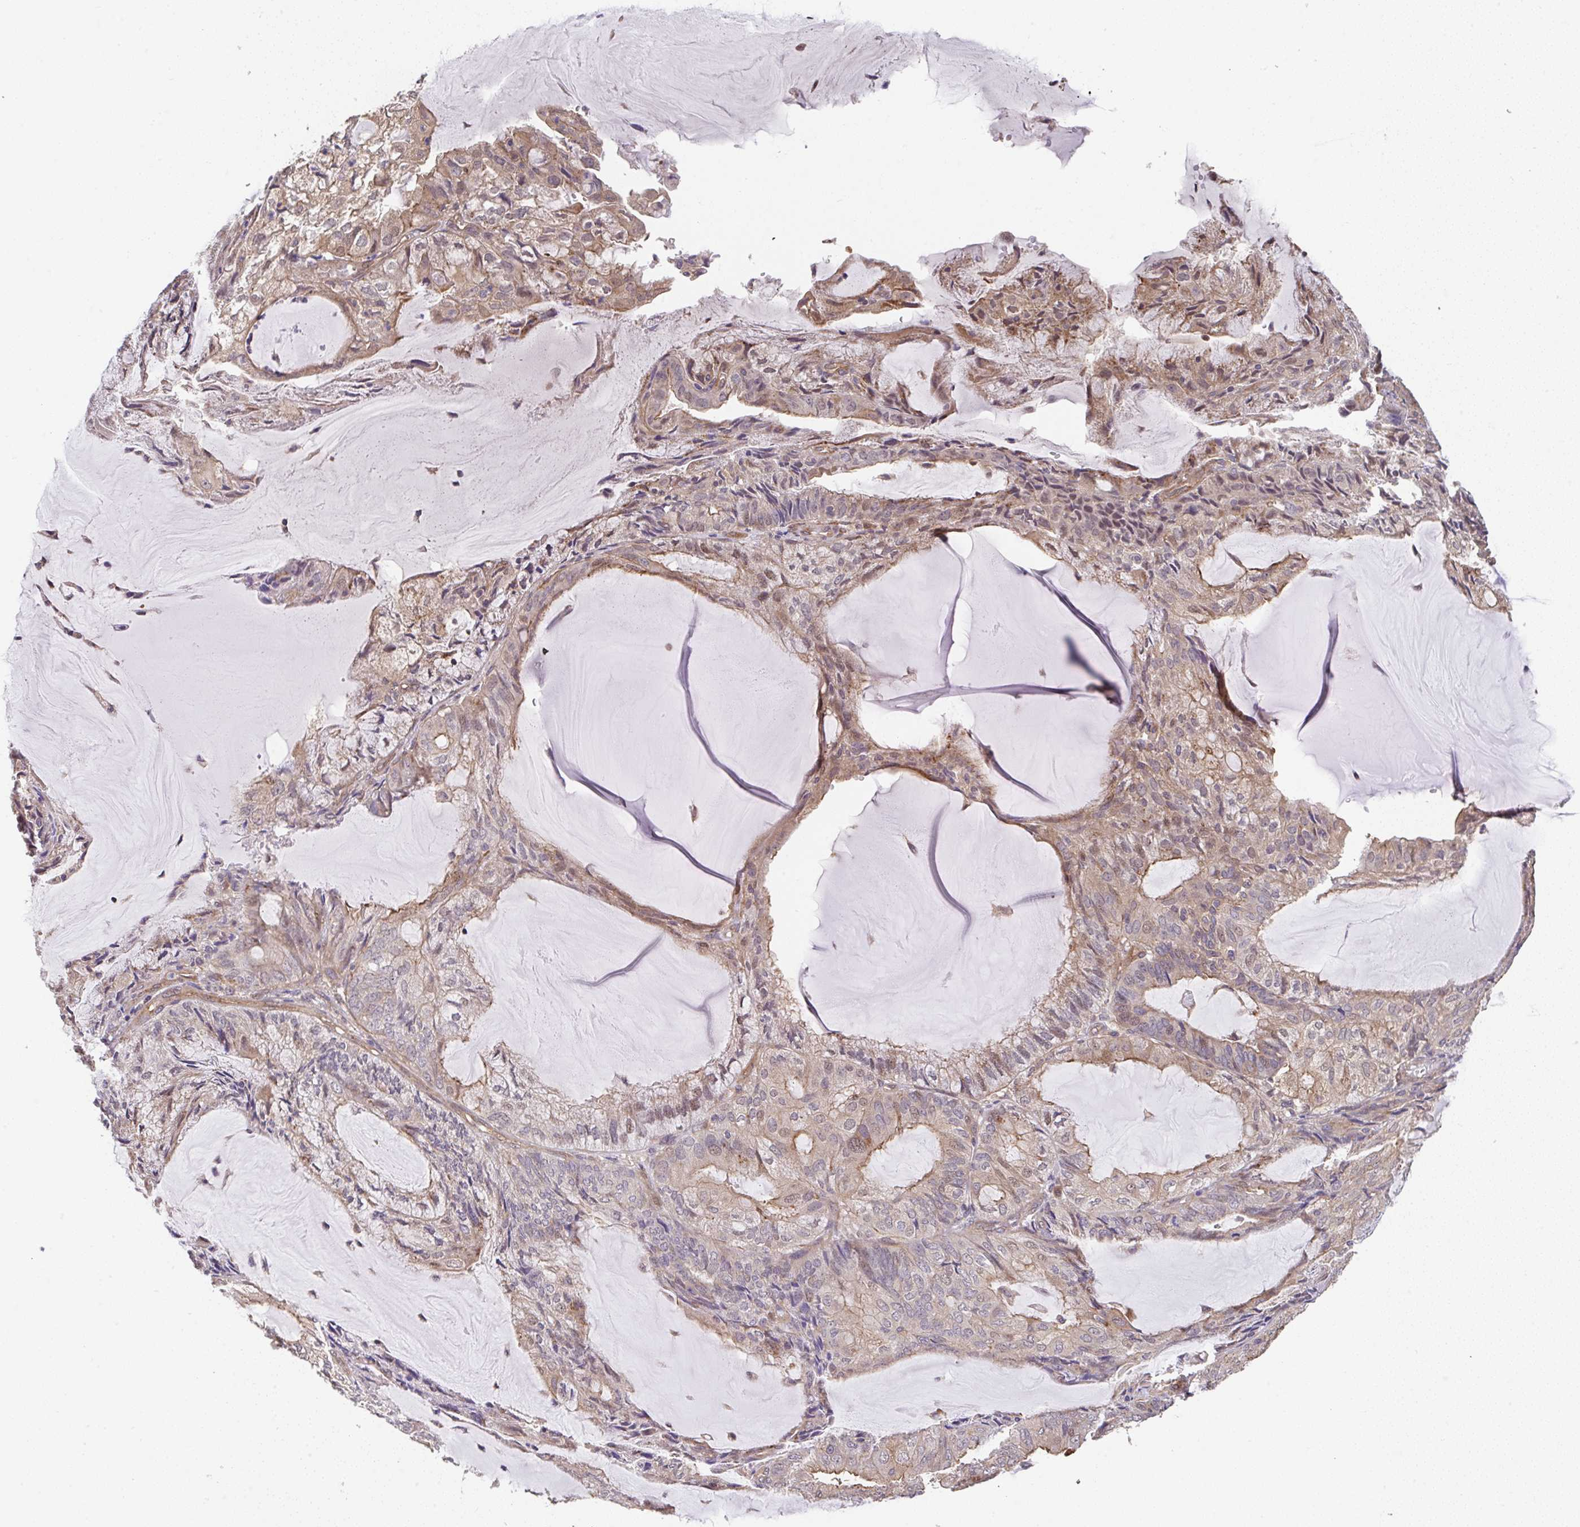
{"staining": {"intensity": "moderate", "quantity": "25%-75%", "location": "cytoplasmic/membranous,nuclear"}, "tissue": "endometrial cancer", "cell_type": "Tumor cells", "image_type": "cancer", "snomed": [{"axis": "morphology", "description": "Adenocarcinoma, NOS"}, {"axis": "topography", "description": "Endometrium"}], "caption": "Brown immunohistochemical staining in endometrial adenocarcinoma reveals moderate cytoplasmic/membranous and nuclear expression in about 25%-75% of tumor cells.", "gene": "ZNF696", "patient": {"sex": "female", "age": 81}}